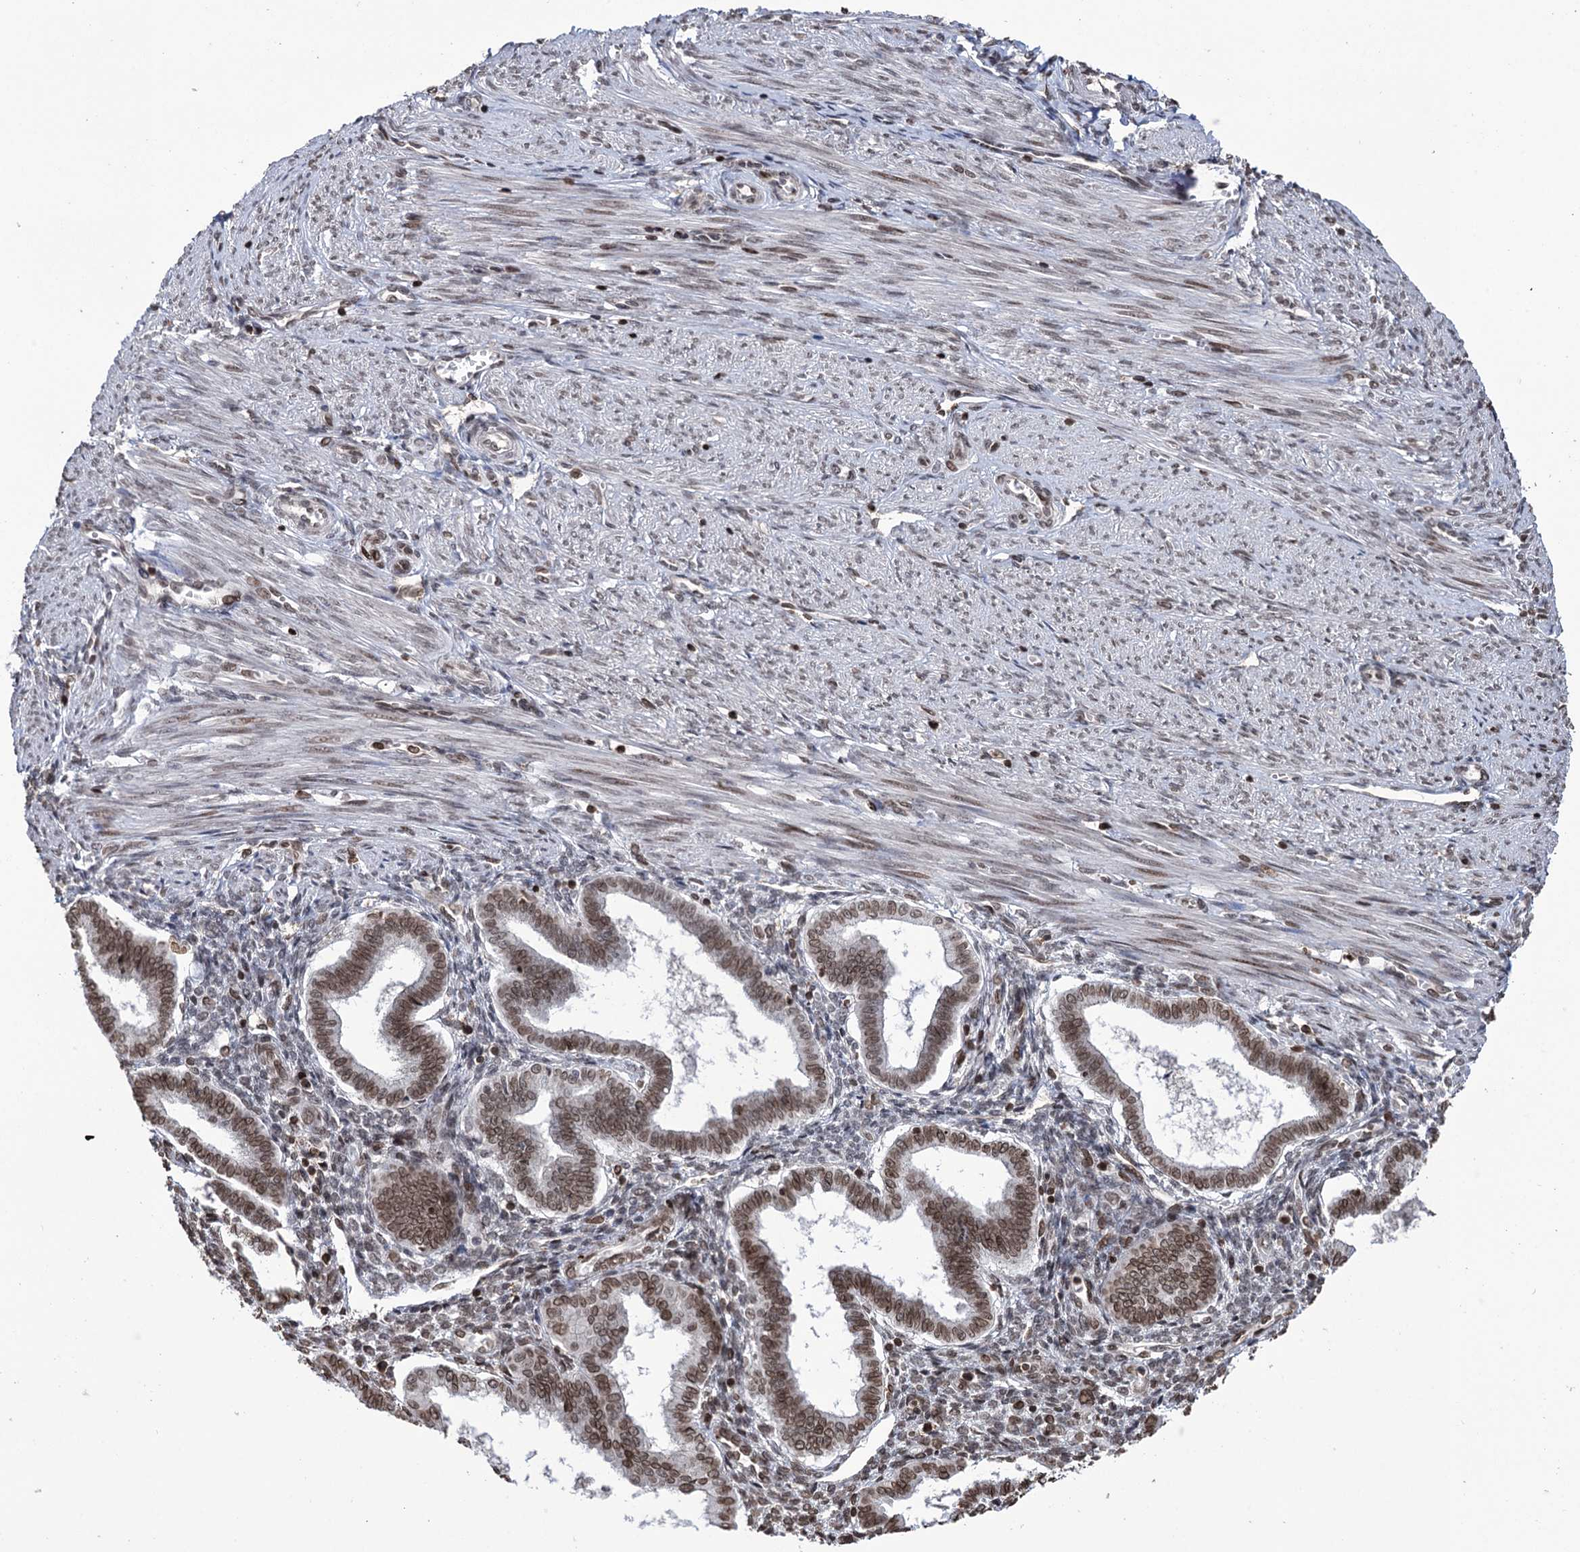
{"staining": {"intensity": "moderate", "quantity": ">75%", "location": "nuclear"}, "tissue": "endometrium", "cell_type": "Cells in endometrial stroma", "image_type": "normal", "snomed": [{"axis": "morphology", "description": "Normal tissue, NOS"}, {"axis": "topography", "description": "Endometrium"}], "caption": "Immunohistochemistry histopathology image of normal endometrium: endometrium stained using IHC demonstrates medium levels of moderate protein expression localized specifically in the nuclear of cells in endometrial stroma, appearing as a nuclear brown color.", "gene": "CCDC77", "patient": {"sex": "female", "age": 25}}